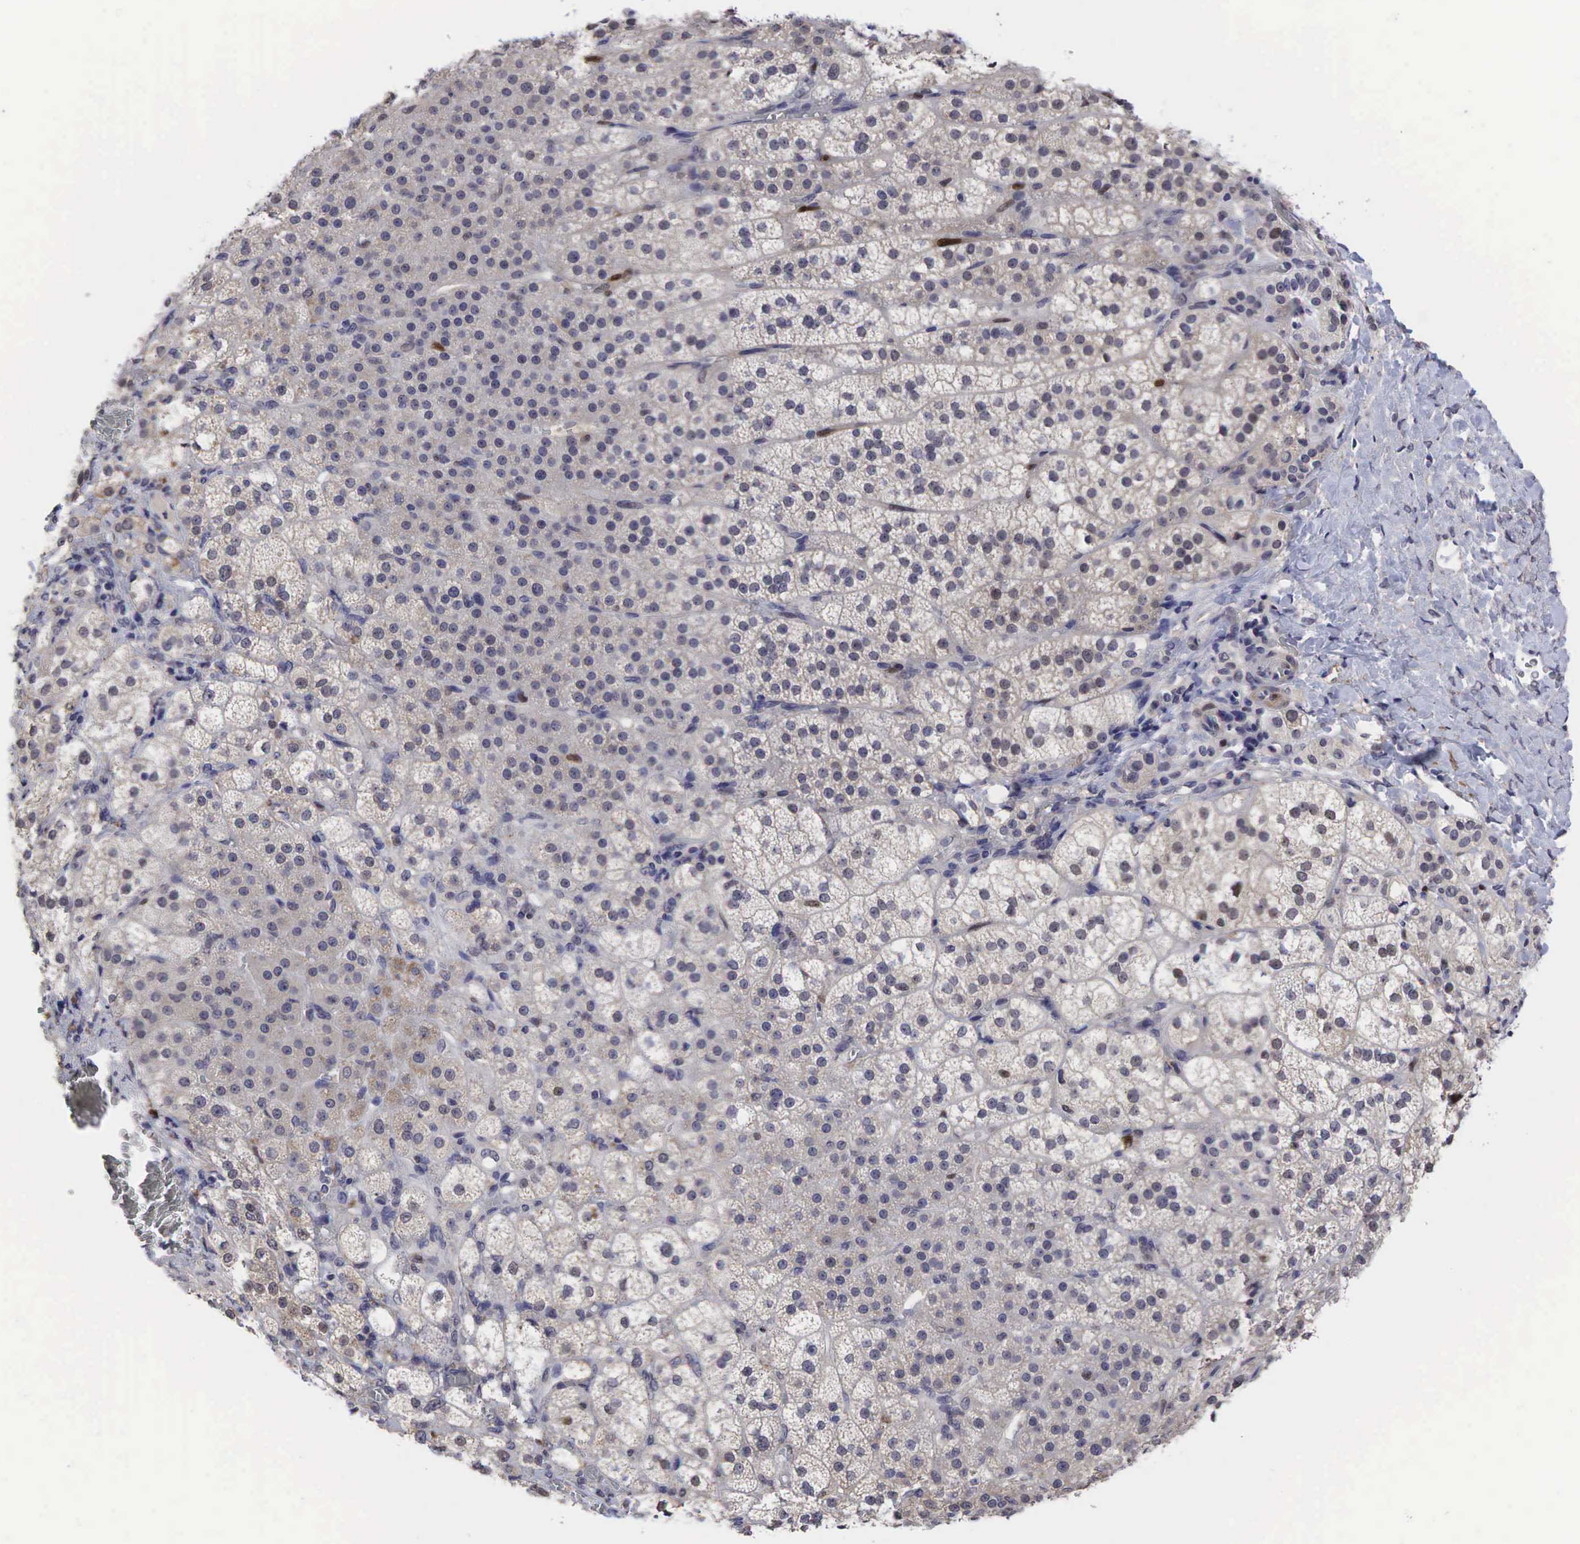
{"staining": {"intensity": "moderate", "quantity": "<25%", "location": "cytoplasmic/membranous"}, "tissue": "adrenal gland", "cell_type": "Glandular cells", "image_type": "normal", "snomed": [{"axis": "morphology", "description": "Normal tissue, NOS"}, {"axis": "topography", "description": "Adrenal gland"}], "caption": "Moderate cytoplasmic/membranous positivity for a protein is appreciated in approximately <25% of glandular cells of normal adrenal gland using IHC.", "gene": "CCND1", "patient": {"sex": "female", "age": 60}}